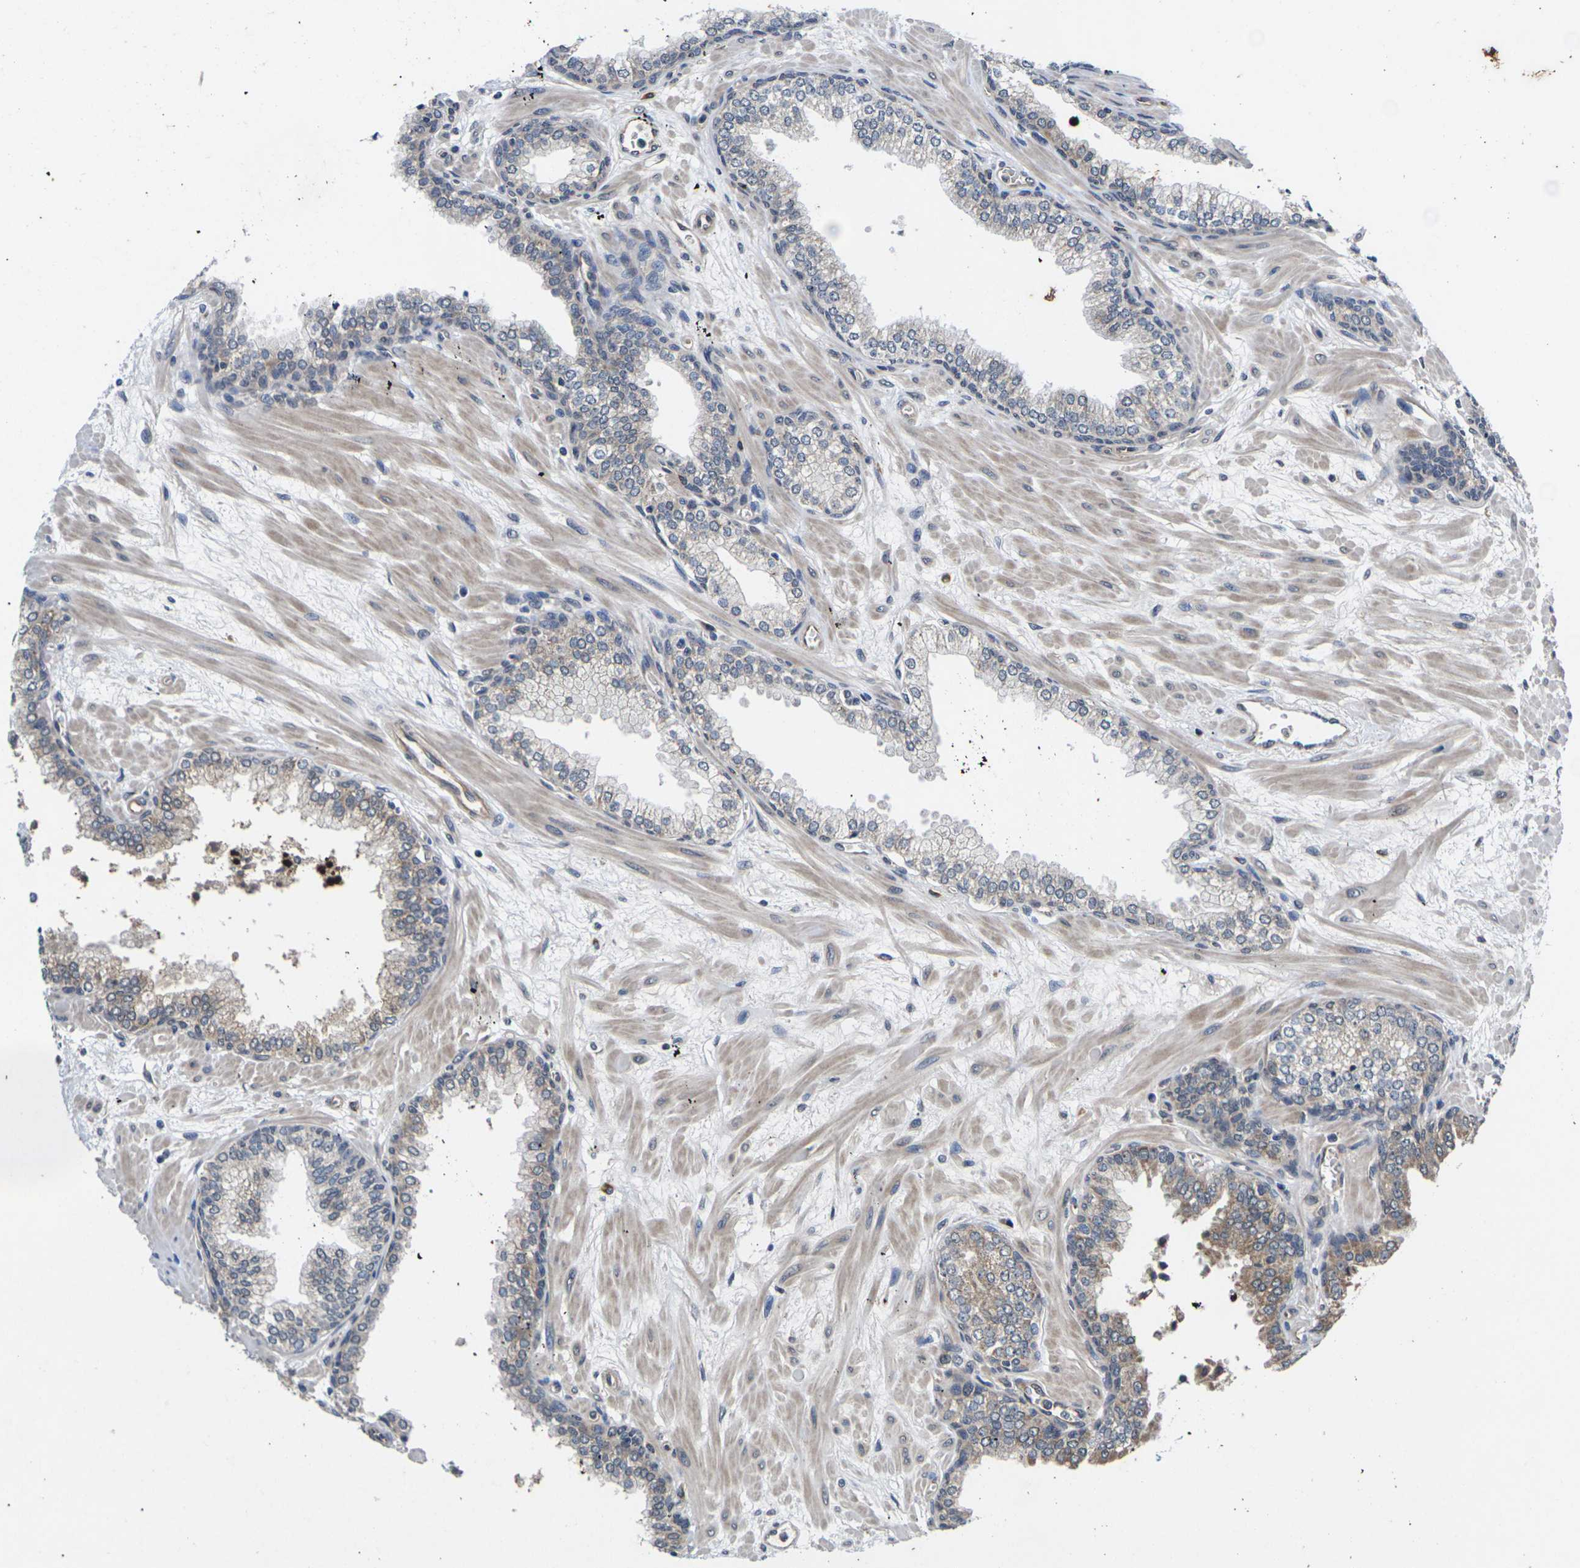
{"staining": {"intensity": "moderate", "quantity": "<25%", "location": "cytoplasmic/membranous"}, "tissue": "prostate", "cell_type": "Glandular cells", "image_type": "normal", "snomed": [{"axis": "morphology", "description": "Normal tissue, NOS"}, {"axis": "morphology", "description": "Urothelial carcinoma, Low grade"}, {"axis": "topography", "description": "Urinary bladder"}, {"axis": "topography", "description": "Prostate"}], "caption": "Protein analysis of normal prostate demonstrates moderate cytoplasmic/membranous staining in approximately <25% of glandular cells. (Stains: DAB (3,3'-diaminobenzidine) in brown, nuclei in blue, Microscopy: brightfield microscopy at high magnification).", "gene": "DKK2", "patient": {"sex": "male", "age": 60}}